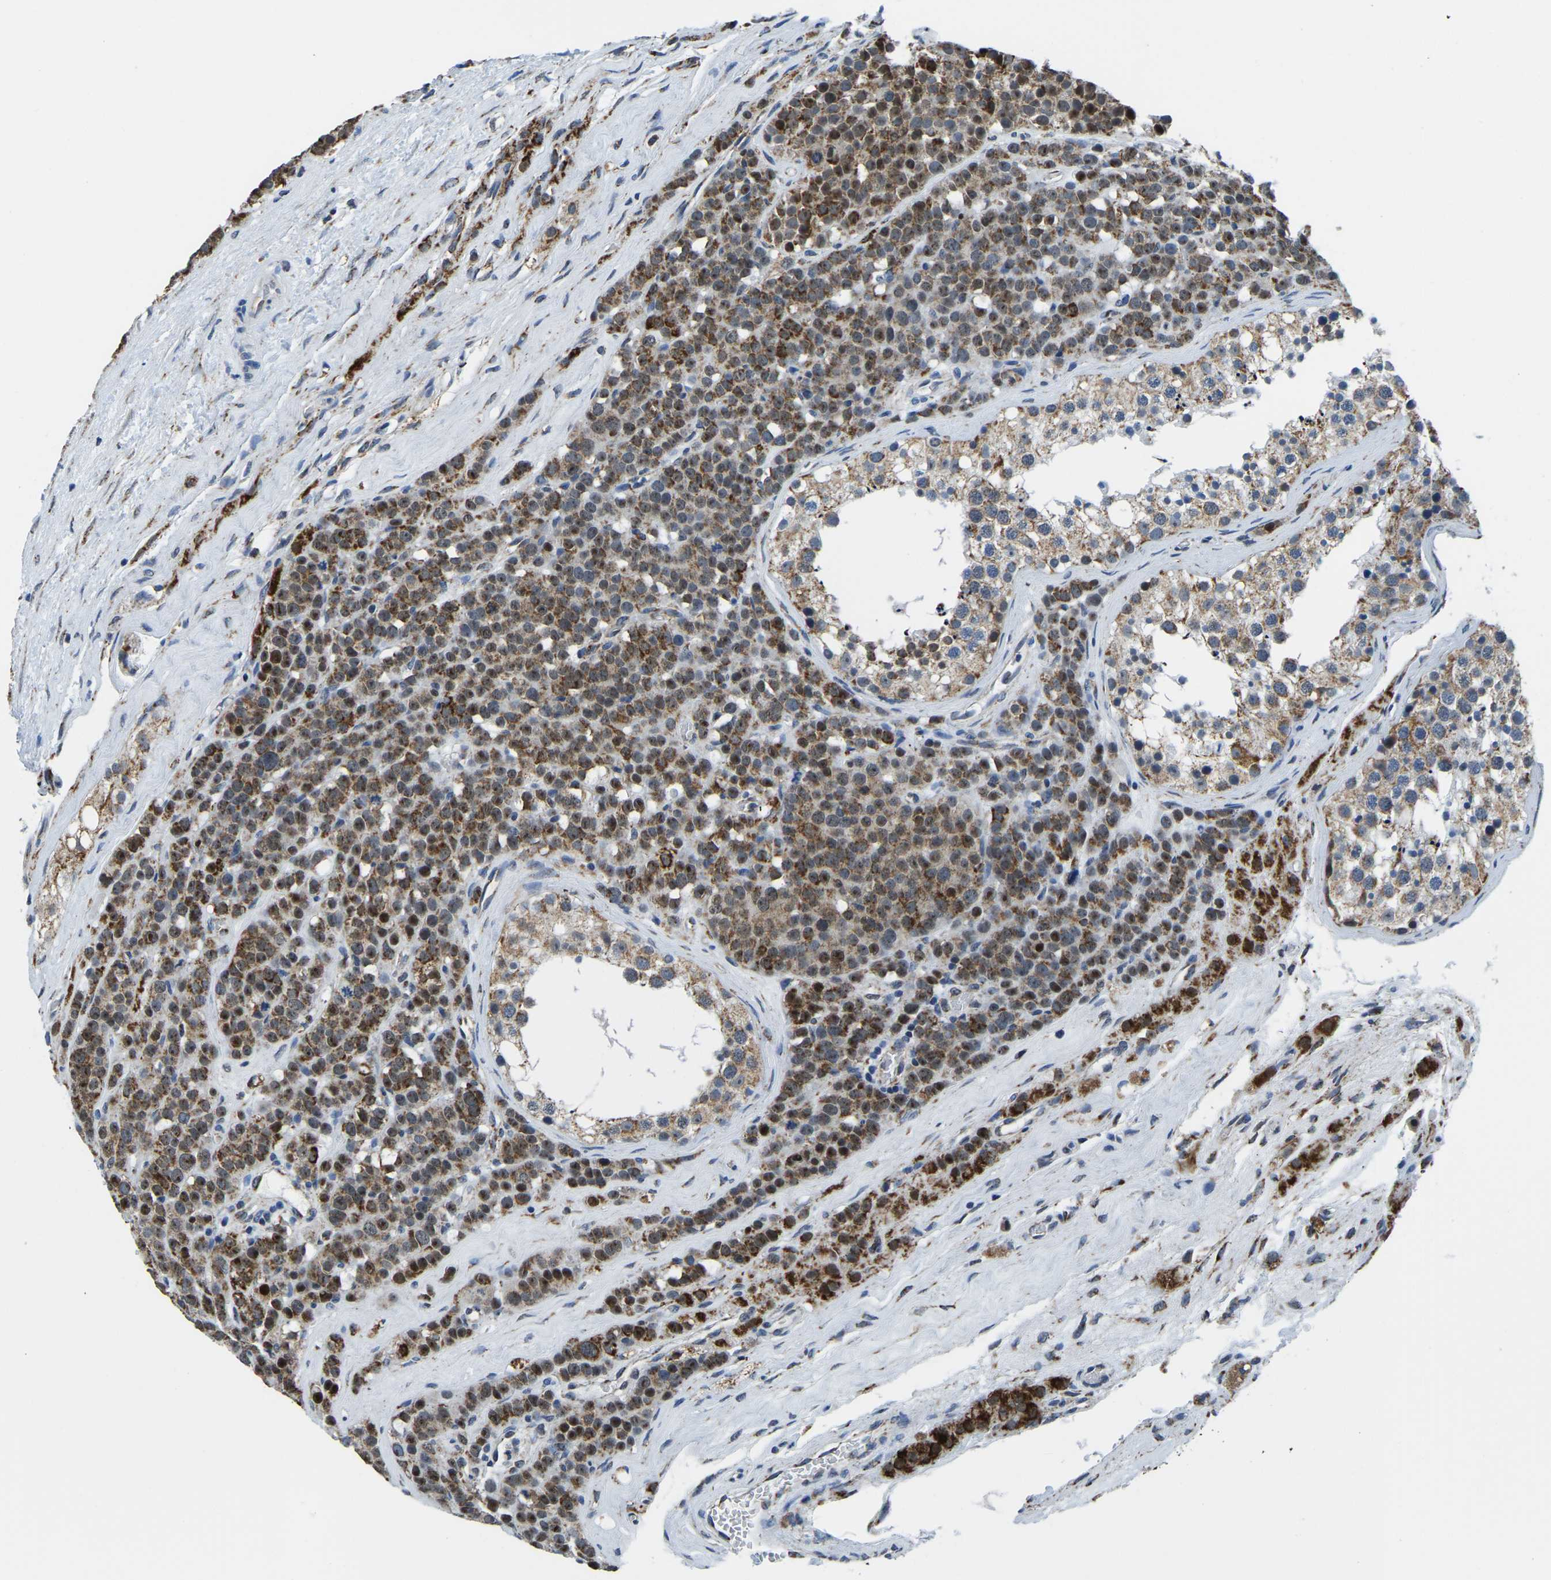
{"staining": {"intensity": "moderate", "quantity": ">75%", "location": "cytoplasmic/membranous,nuclear"}, "tissue": "testis cancer", "cell_type": "Tumor cells", "image_type": "cancer", "snomed": [{"axis": "morphology", "description": "Seminoma, NOS"}, {"axis": "topography", "description": "Testis"}], "caption": "IHC of human testis seminoma displays medium levels of moderate cytoplasmic/membranous and nuclear expression in about >75% of tumor cells.", "gene": "BNIP3L", "patient": {"sex": "male", "age": 71}}